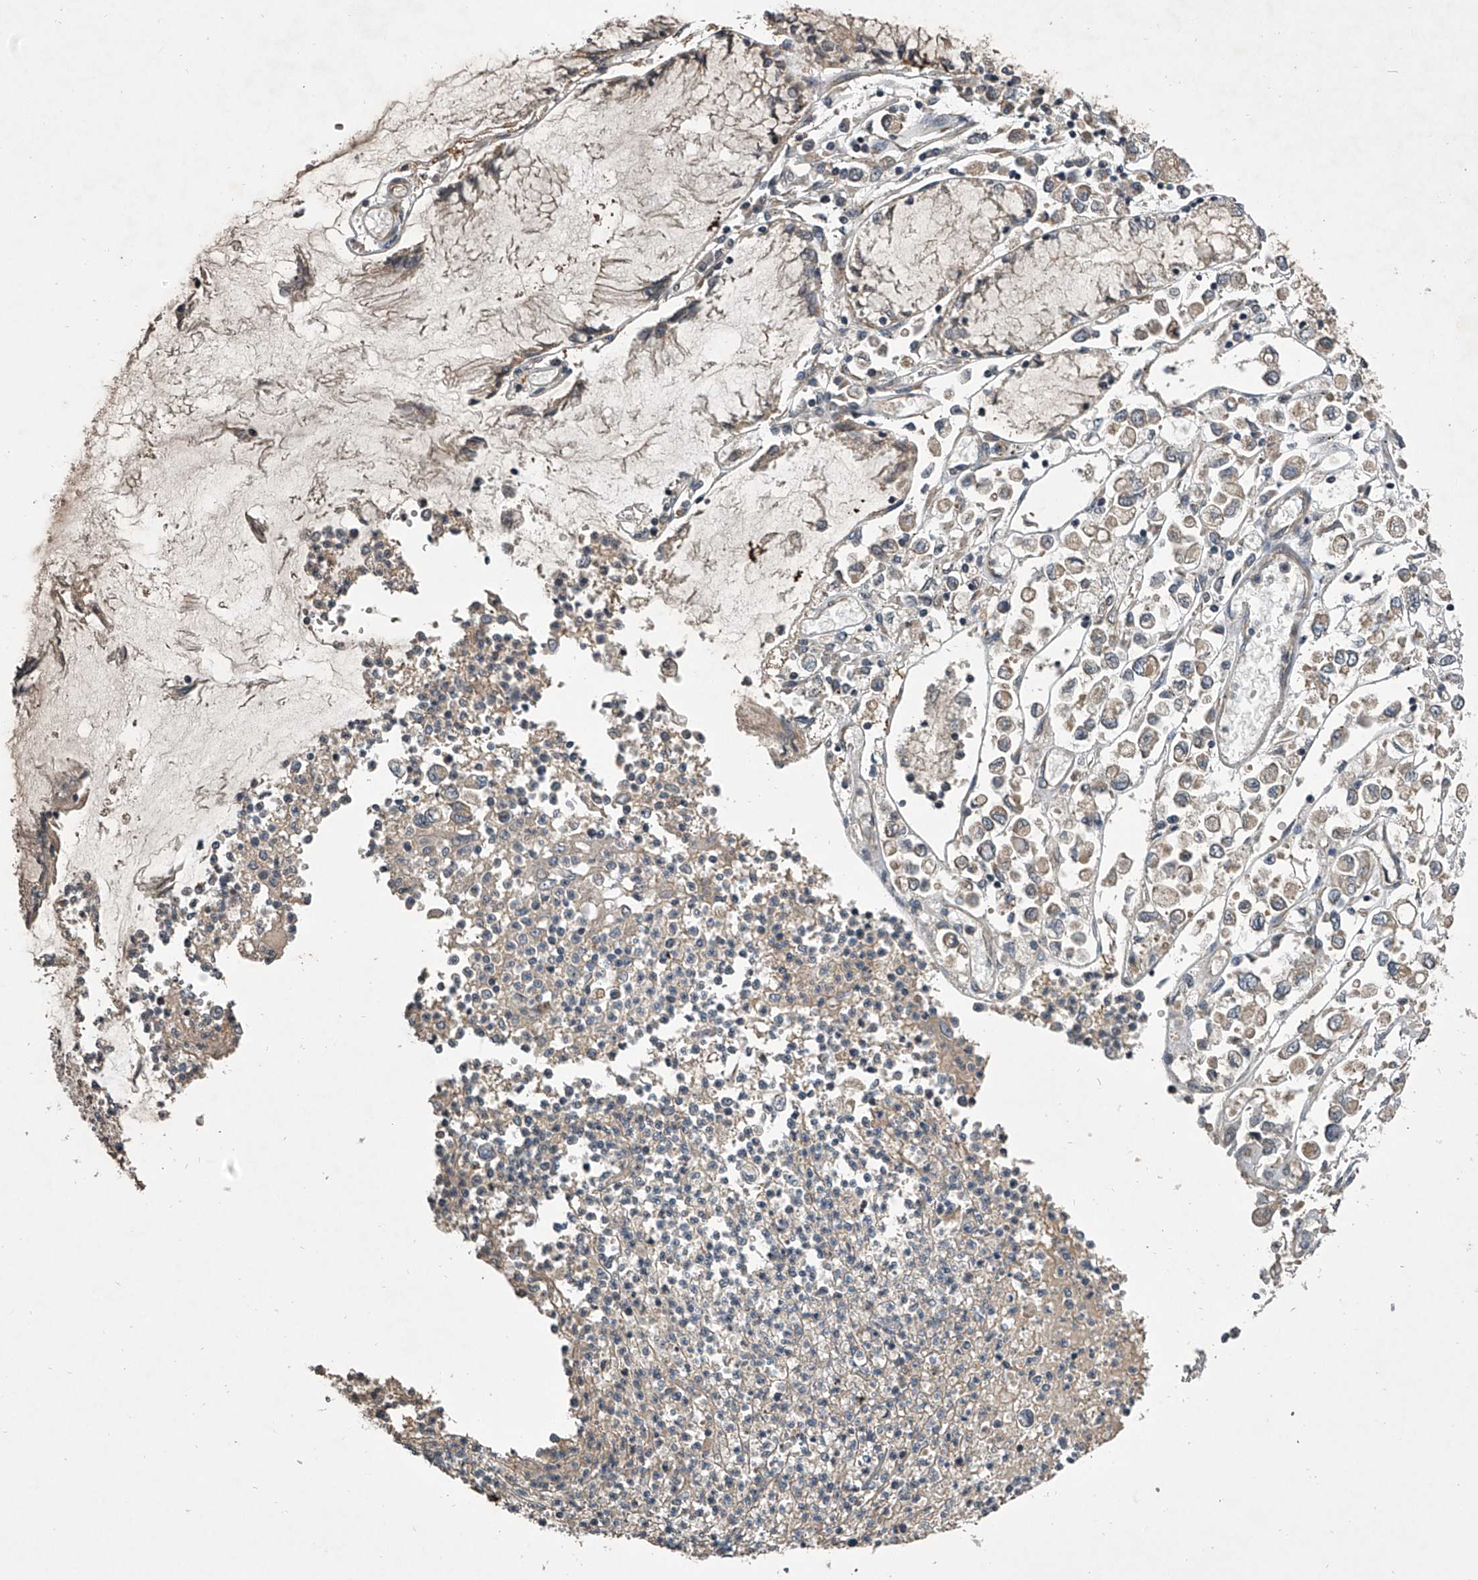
{"staining": {"intensity": "weak", "quantity": "25%-75%", "location": "cytoplasmic/membranous"}, "tissue": "stomach cancer", "cell_type": "Tumor cells", "image_type": "cancer", "snomed": [{"axis": "morphology", "description": "Adenocarcinoma, NOS"}, {"axis": "topography", "description": "Stomach"}], "caption": "Stomach adenocarcinoma stained with a protein marker exhibits weak staining in tumor cells.", "gene": "NFS1", "patient": {"sex": "female", "age": 76}}